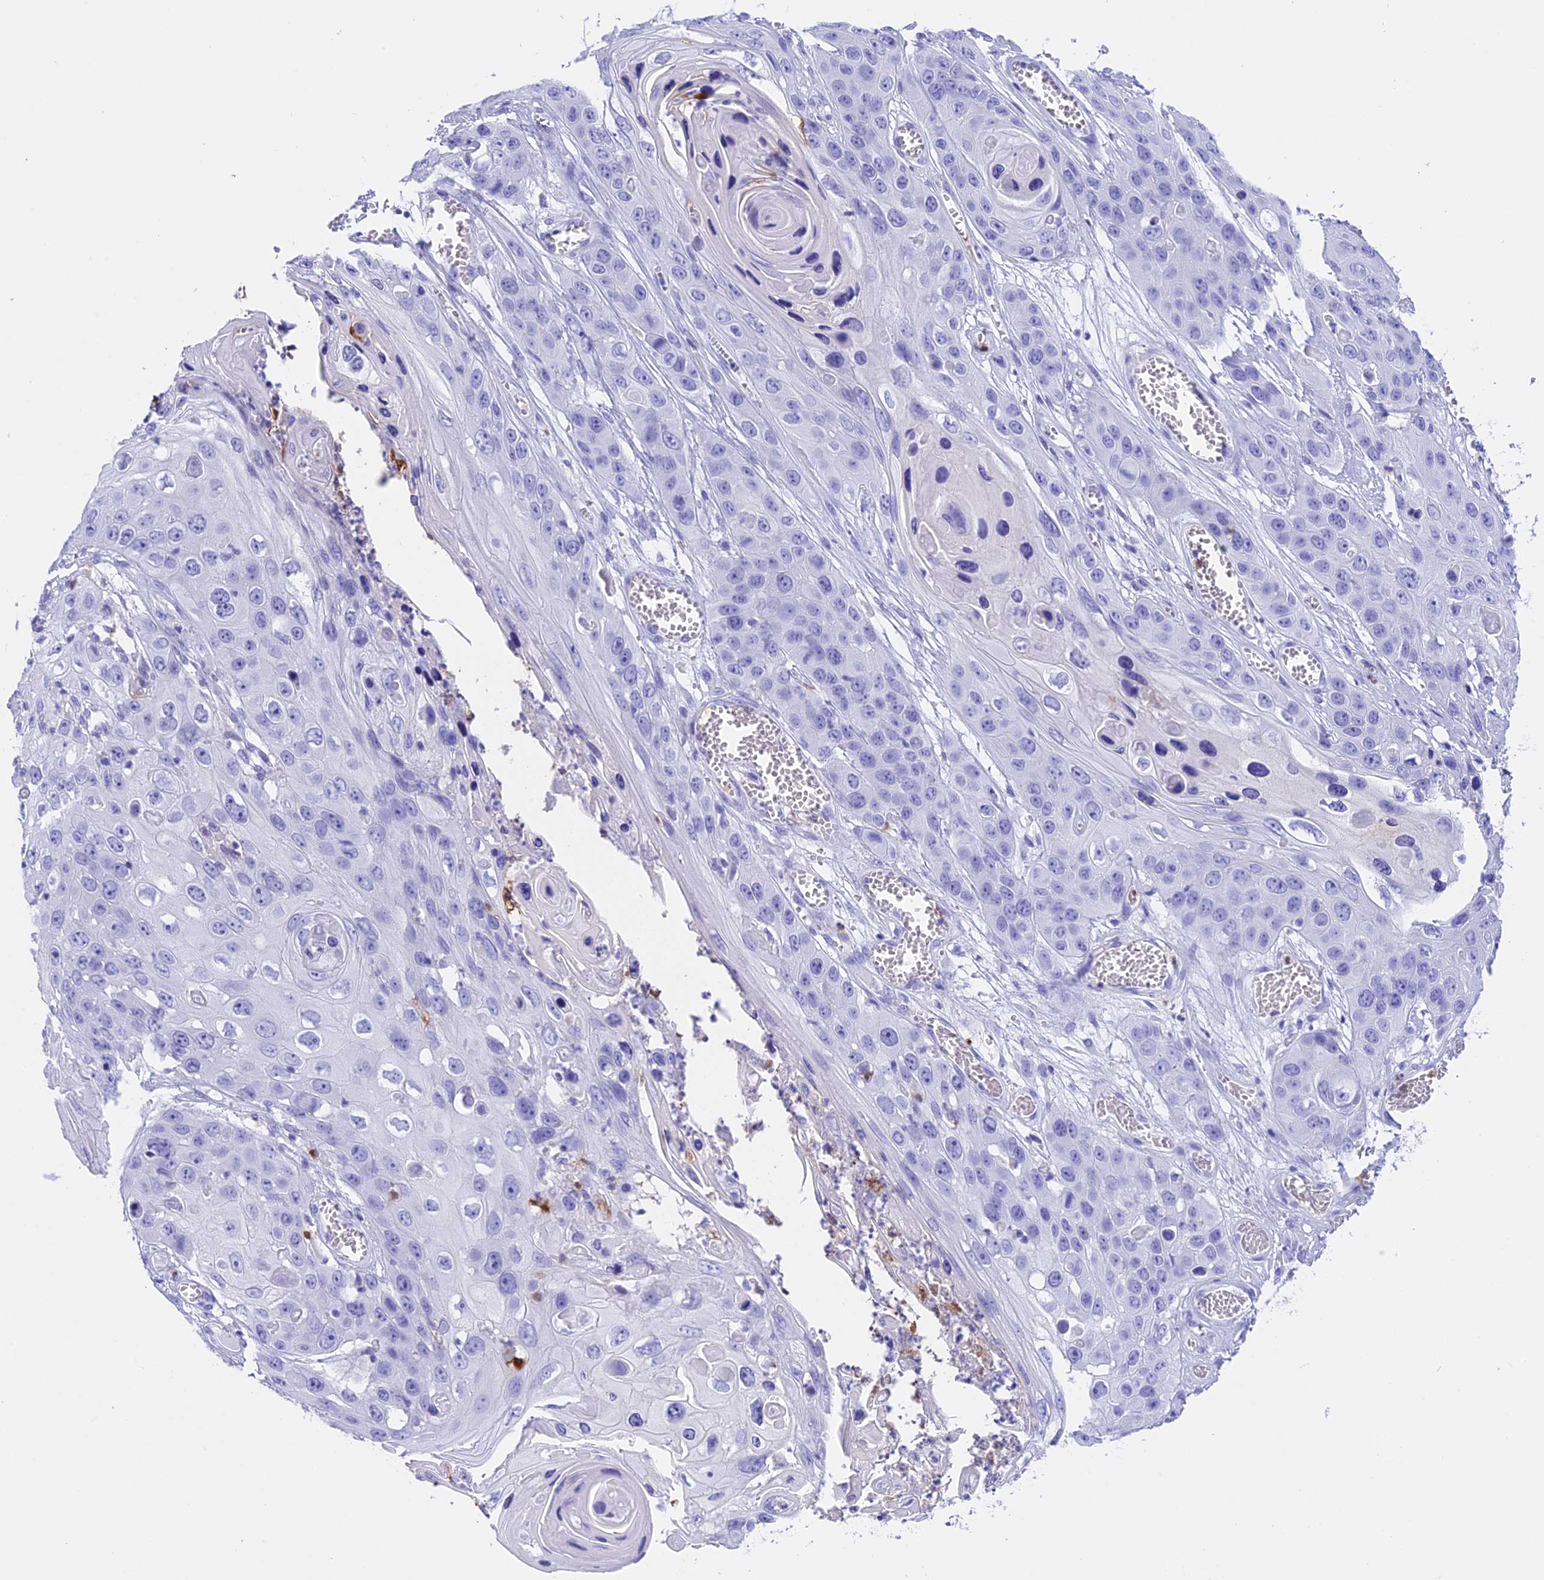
{"staining": {"intensity": "negative", "quantity": "none", "location": "none"}, "tissue": "skin cancer", "cell_type": "Tumor cells", "image_type": "cancer", "snomed": [{"axis": "morphology", "description": "Squamous cell carcinoma, NOS"}, {"axis": "topography", "description": "Skin"}], "caption": "The immunohistochemistry (IHC) photomicrograph has no significant expression in tumor cells of skin squamous cell carcinoma tissue.", "gene": "CLC", "patient": {"sex": "male", "age": 55}}